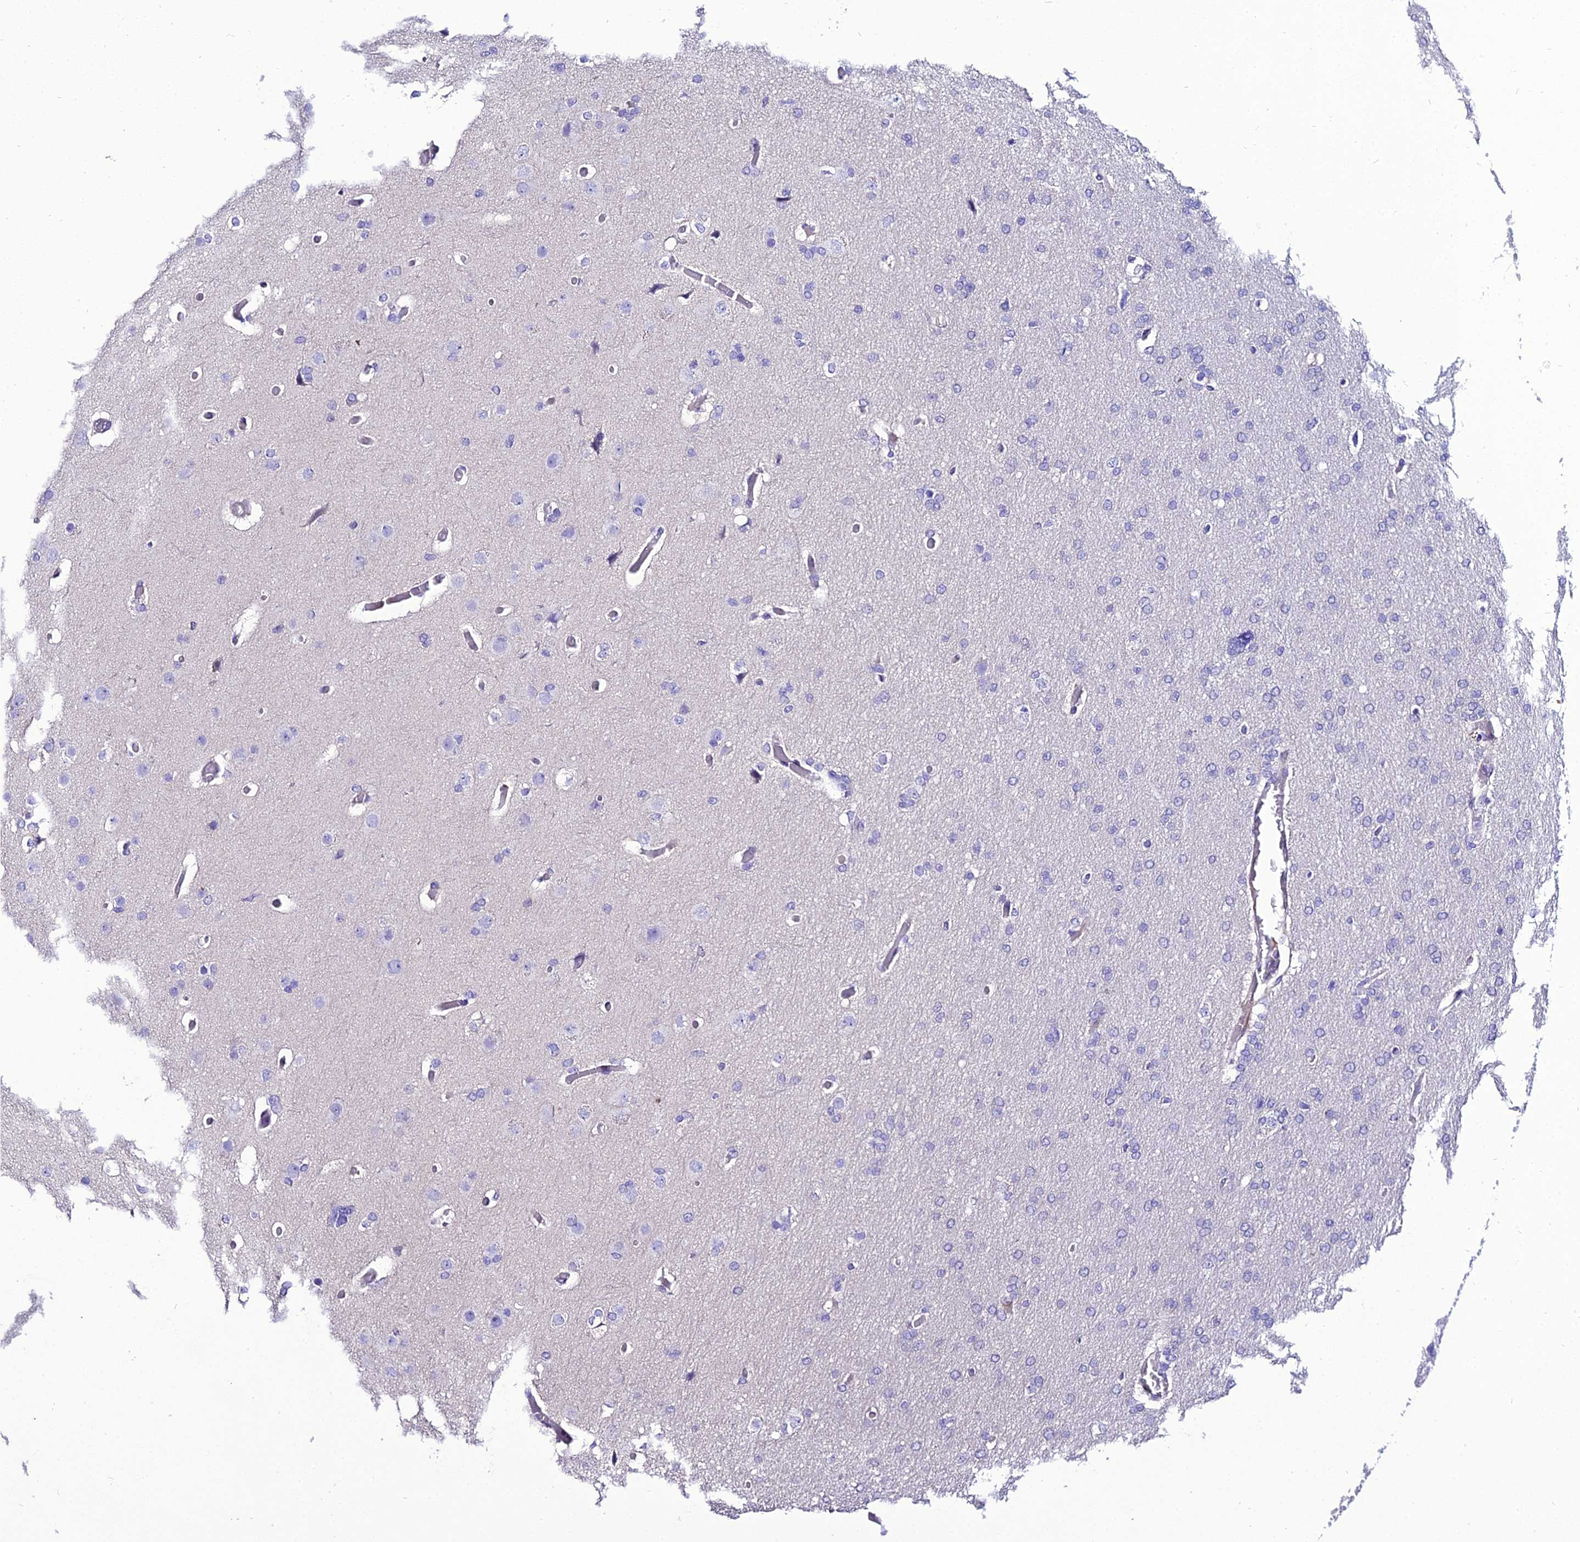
{"staining": {"intensity": "negative", "quantity": "none", "location": "none"}, "tissue": "glioma", "cell_type": "Tumor cells", "image_type": "cancer", "snomed": [{"axis": "morphology", "description": "Glioma, malignant, High grade"}, {"axis": "topography", "description": "Cerebral cortex"}], "caption": "Human glioma stained for a protein using immunohistochemistry (IHC) exhibits no expression in tumor cells.", "gene": "SHQ1", "patient": {"sex": "female", "age": 36}}